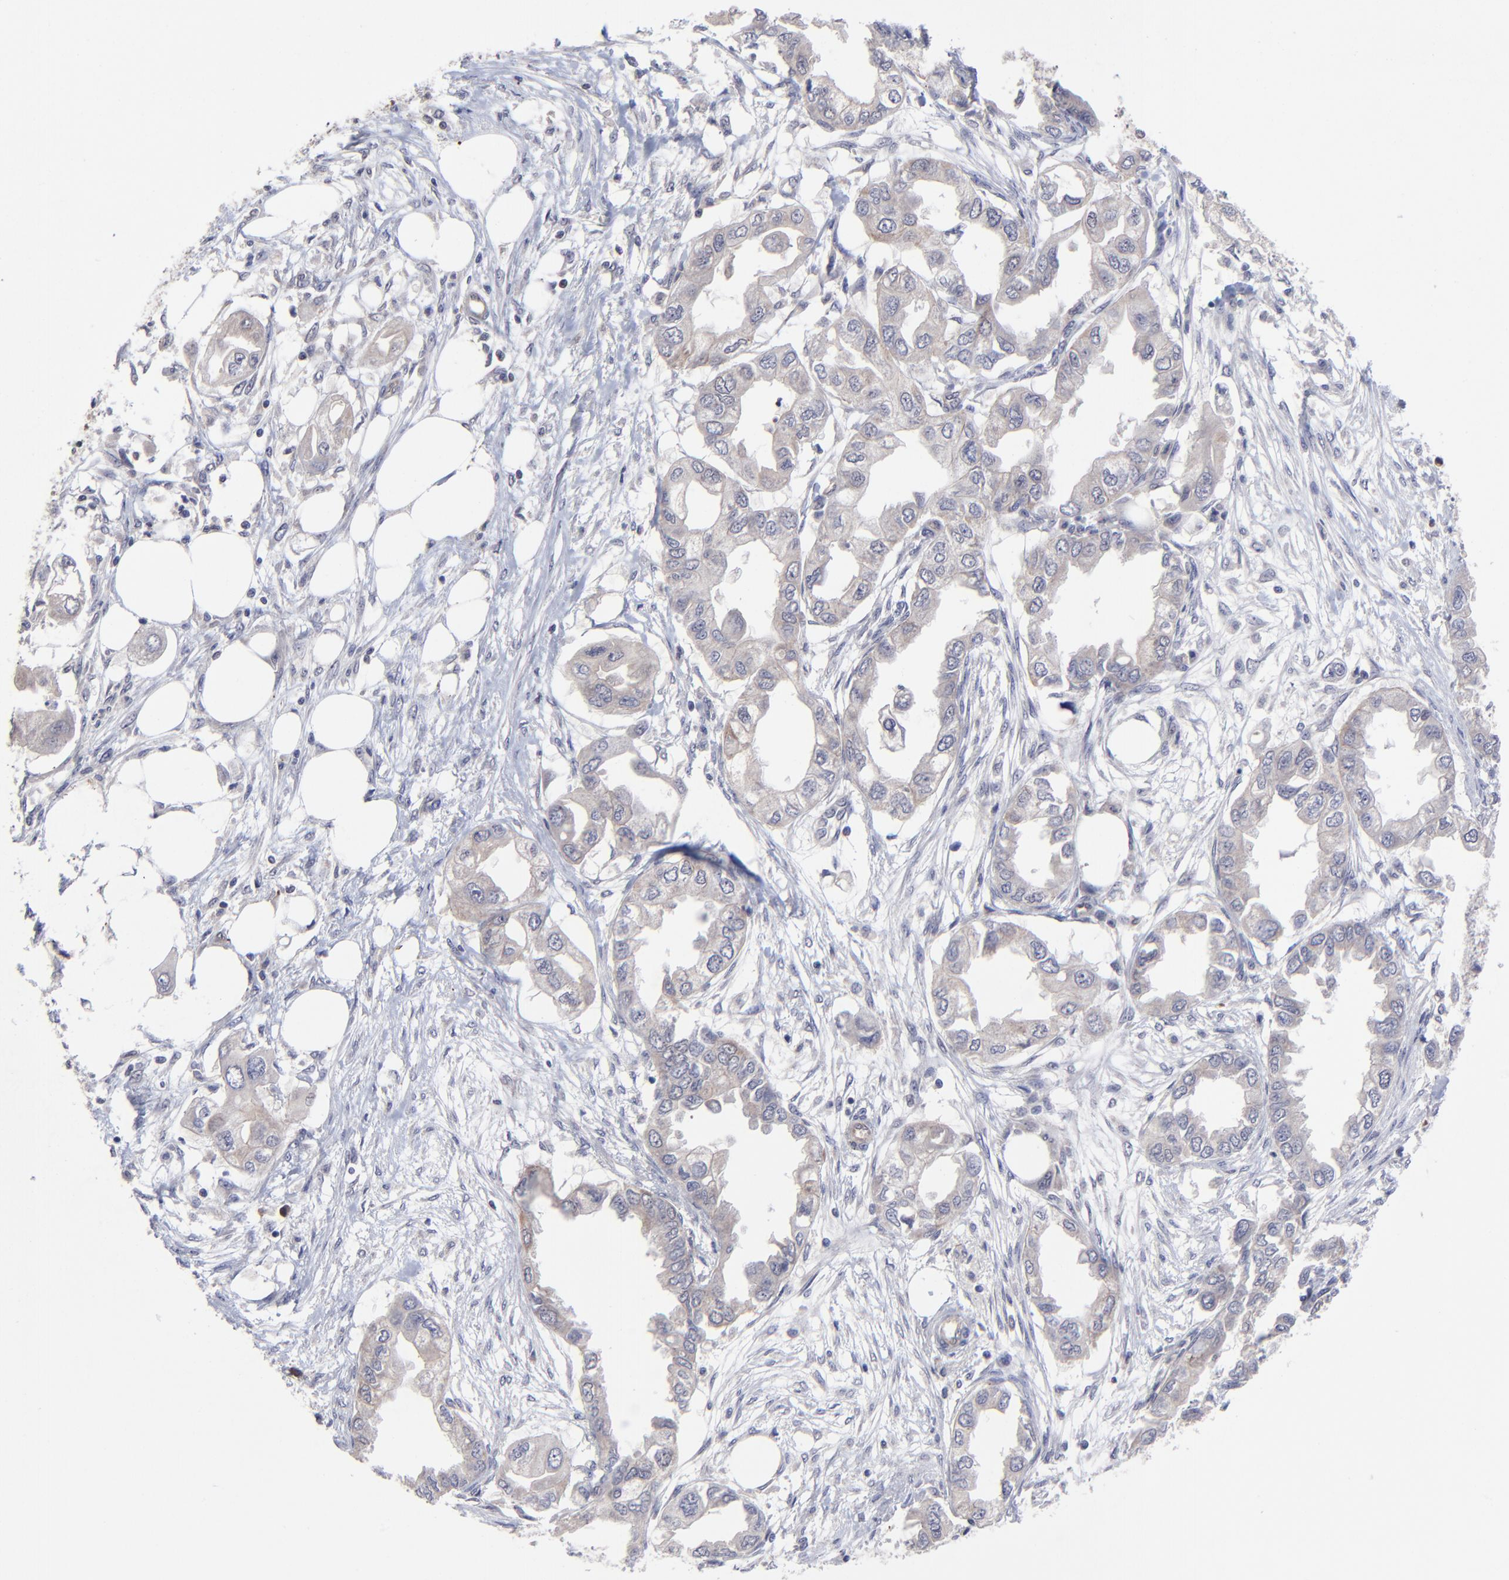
{"staining": {"intensity": "weak", "quantity": "<25%", "location": "cytoplasmic/membranous"}, "tissue": "endometrial cancer", "cell_type": "Tumor cells", "image_type": "cancer", "snomed": [{"axis": "morphology", "description": "Adenocarcinoma, NOS"}, {"axis": "topography", "description": "Endometrium"}], "caption": "High magnification brightfield microscopy of endometrial cancer (adenocarcinoma) stained with DAB (brown) and counterstained with hematoxylin (blue): tumor cells show no significant positivity. (DAB immunohistochemistry (IHC), high magnification).", "gene": "ZNF419", "patient": {"sex": "female", "age": 67}}